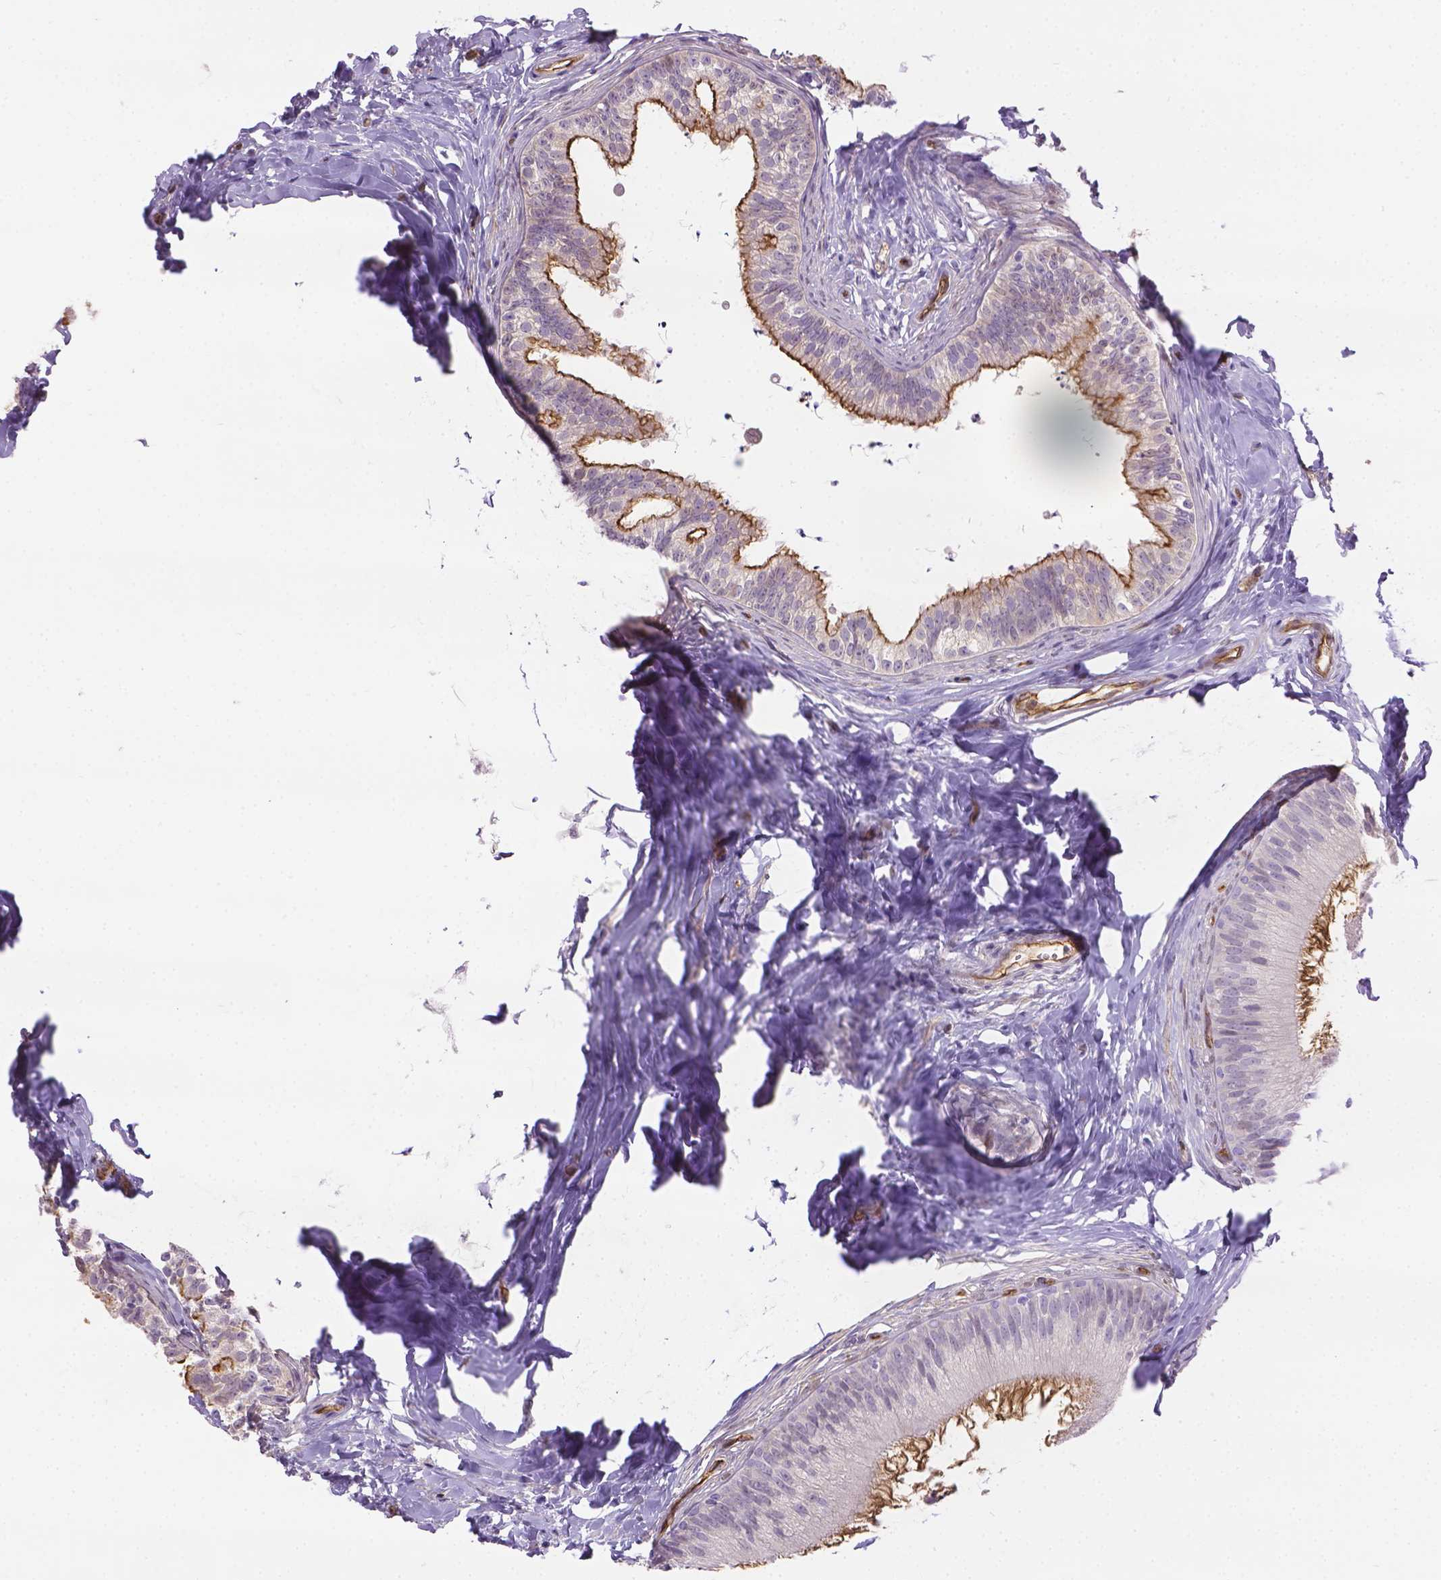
{"staining": {"intensity": "strong", "quantity": "<25%", "location": "cytoplasmic/membranous"}, "tissue": "epididymis", "cell_type": "Glandular cells", "image_type": "normal", "snomed": [{"axis": "morphology", "description": "Normal tissue, NOS"}, {"axis": "topography", "description": "Epididymis"}], "caption": "An immunohistochemistry (IHC) micrograph of normal tissue is shown. Protein staining in brown labels strong cytoplasmic/membranous positivity in epididymis within glandular cells.", "gene": "CLIC4", "patient": {"sex": "male", "age": 24}}